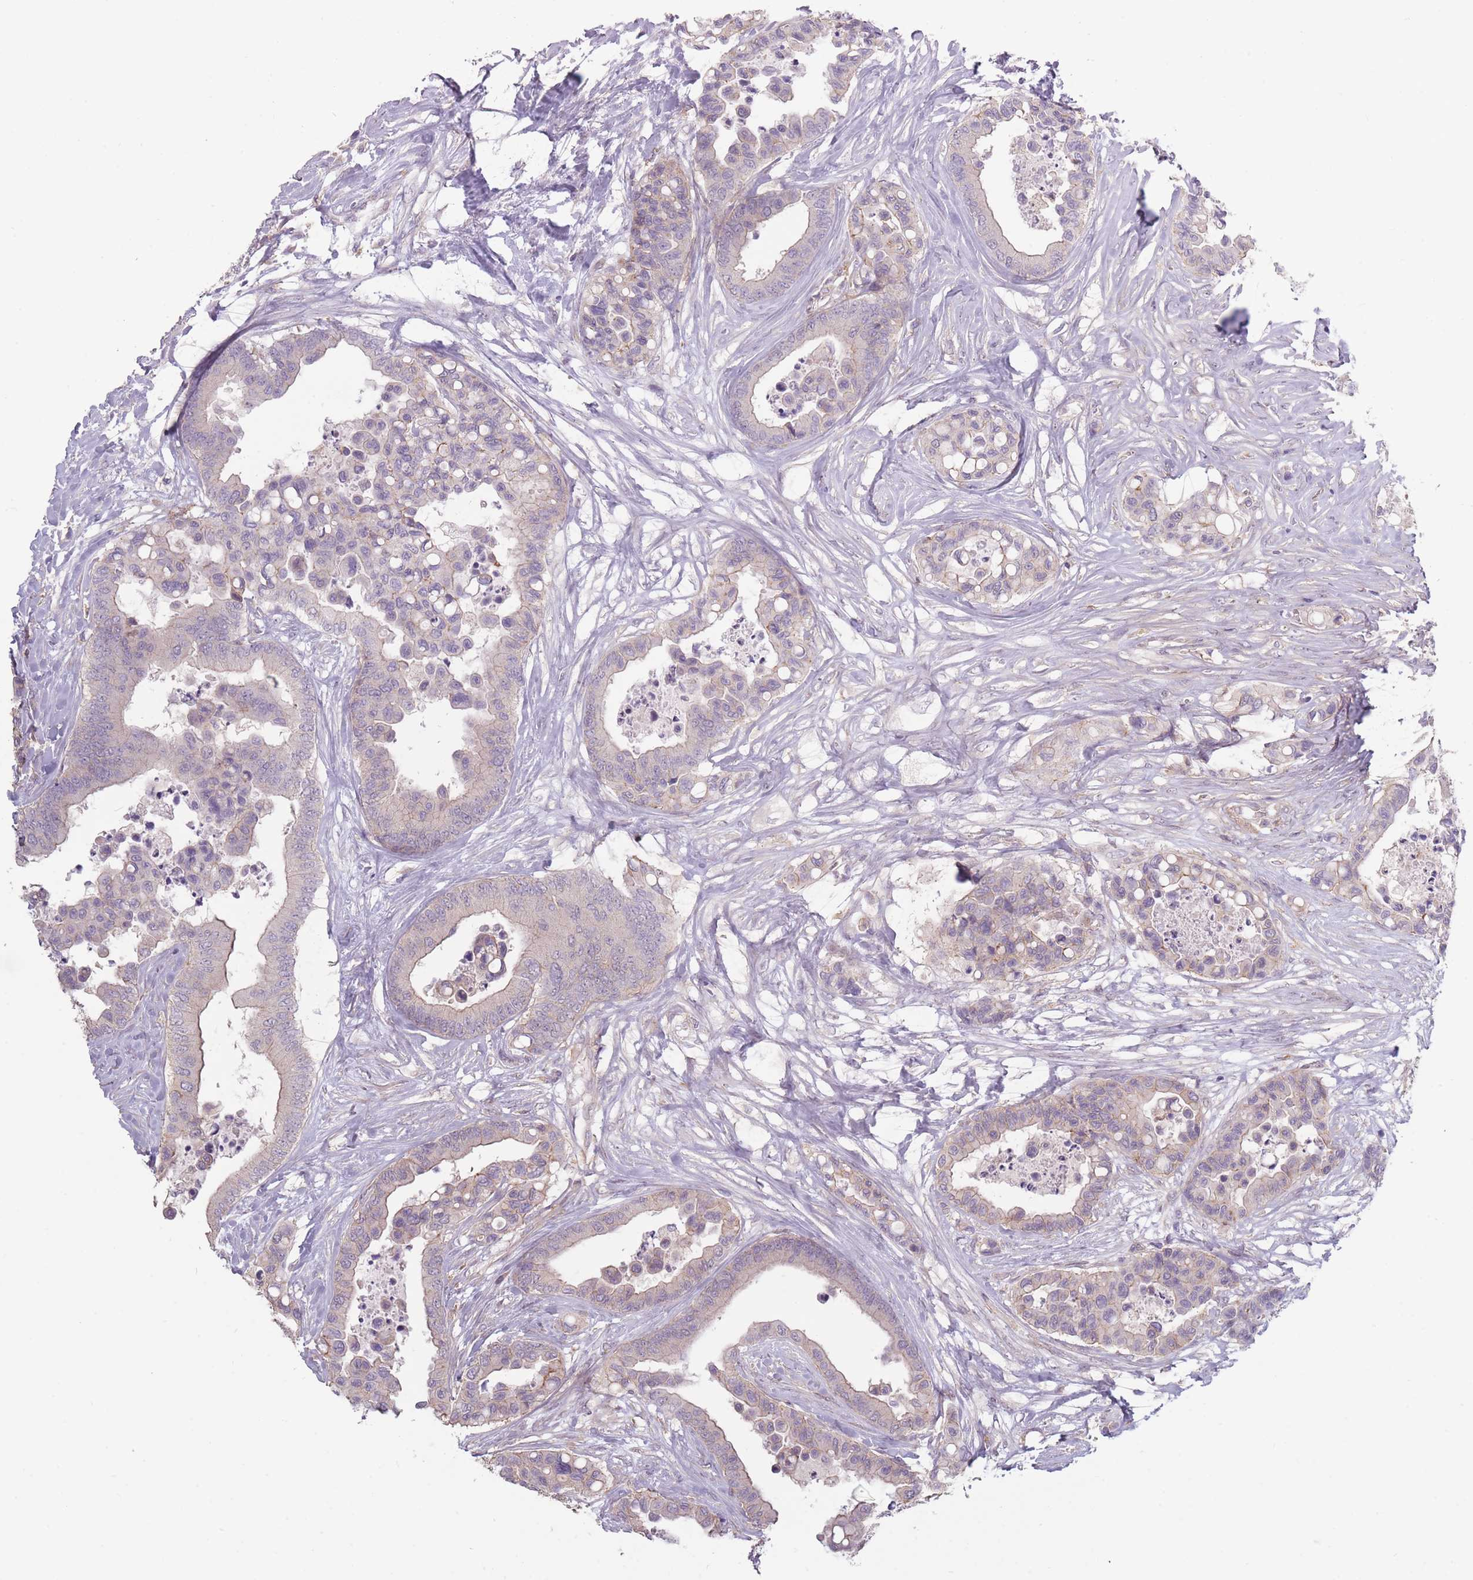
{"staining": {"intensity": "weak", "quantity": "<25%", "location": "cytoplasmic/membranous"}, "tissue": "colorectal cancer", "cell_type": "Tumor cells", "image_type": "cancer", "snomed": [{"axis": "morphology", "description": "Adenocarcinoma, NOS"}, {"axis": "topography", "description": "Colon"}], "caption": "Immunohistochemical staining of human colorectal cancer displays no significant positivity in tumor cells. (DAB (3,3'-diaminobenzidine) immunohistochemistry, high magnification).", "gene": "TET3", "patient": {"sex": "male", "age": 82}}